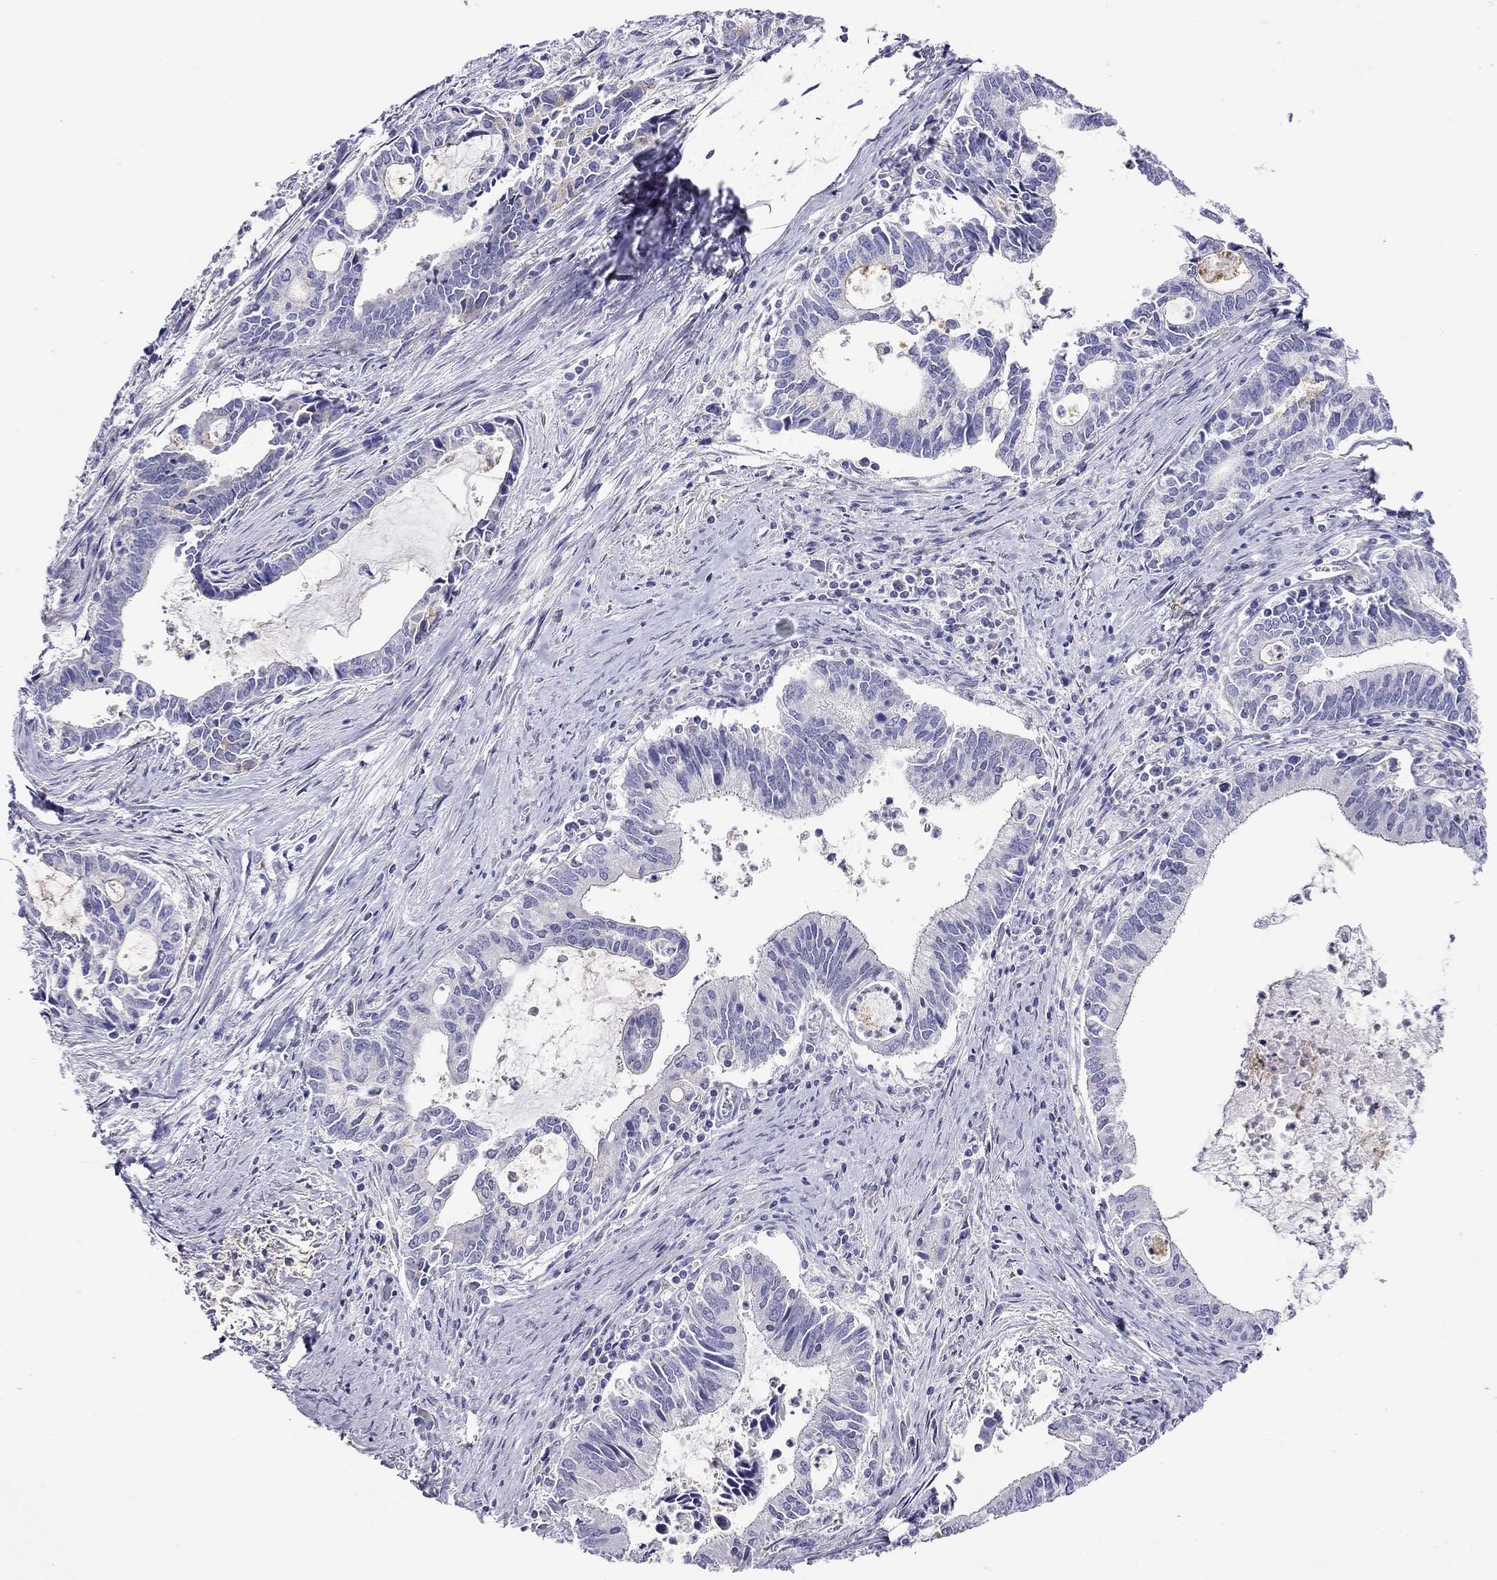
{"staining": {"intensity": "negative", "quantity": "none", "location": "none"}, "tissue": "cervical cancer", "cell_type": "Tumor cells", "image_type": "cancer", "snomed": [{"axis": "morphology", "description": "Adenocarcinoma, NOS"}, {"axis": "topography", "description": "Cervix"}], "caption": "Immunohistochemical staining of cervical cancer (adenocarcinoma) reveals no significant staining in tumor cells.", "gene": "SLC46A2", "patient": {"sex": "female", "age": 42}}